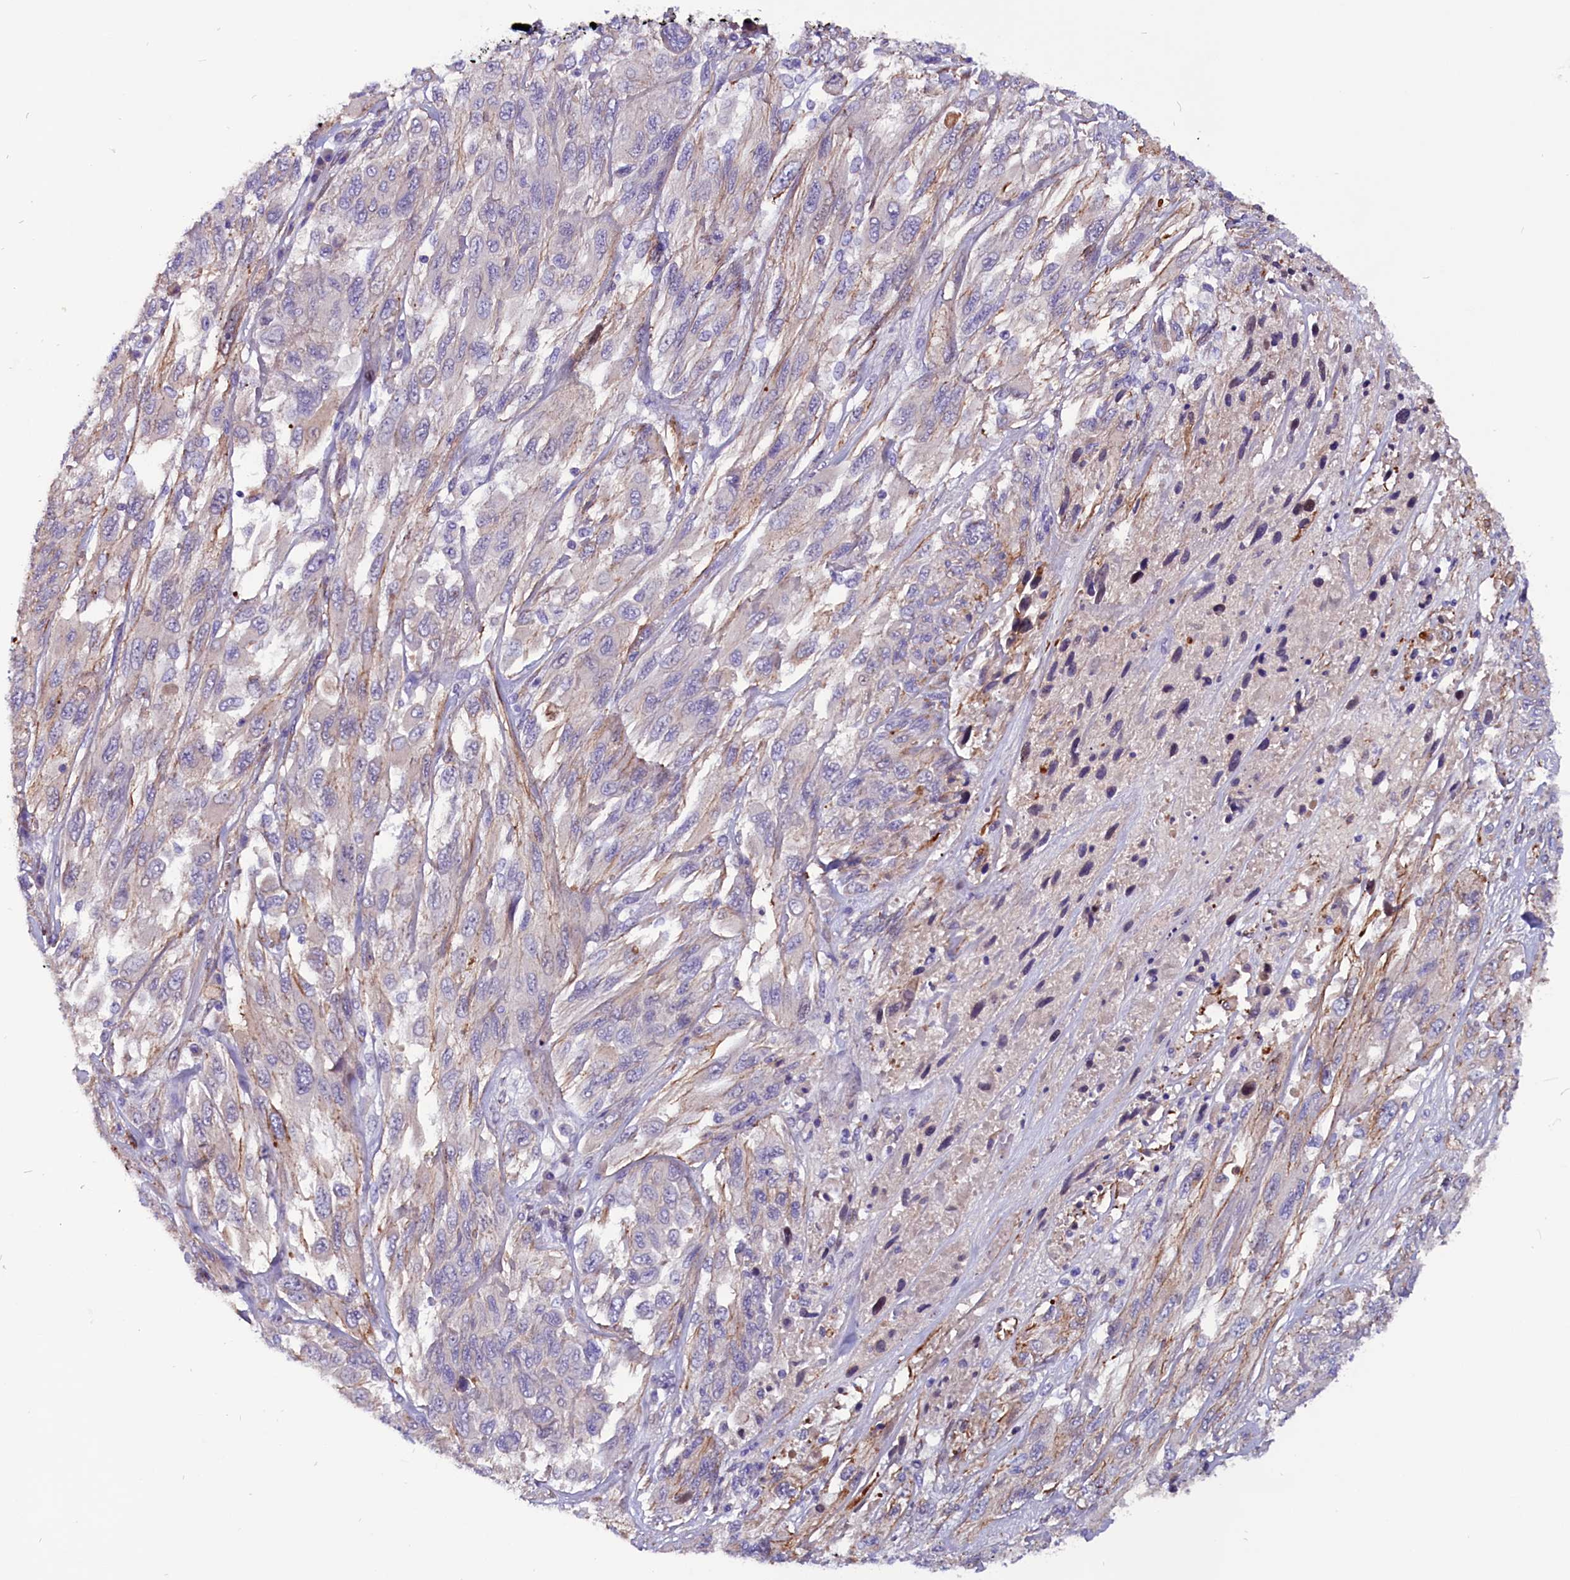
{"staining": {"intensity": "negative", "quantity": "none", "location": "none"}, "tissue": "melanoma", "cell_type": "Tumor cells", "image_type": "cancer", "snomed": [{"axis": "morphology", "description": "Malignant melanoma, NOS"}, {"axis": "topography", "description": "Skin"}], "caption": "This micrograph is of malignant melanoma stained with IHC to label a protein in brown with the nuclei are counter-stained blue. There is no staining in tumor cells. (DAB immunohistochemistry (IHC), high magnification).", "gene": "ZNF749", "patient": {"sex": "female", "age": 91}}